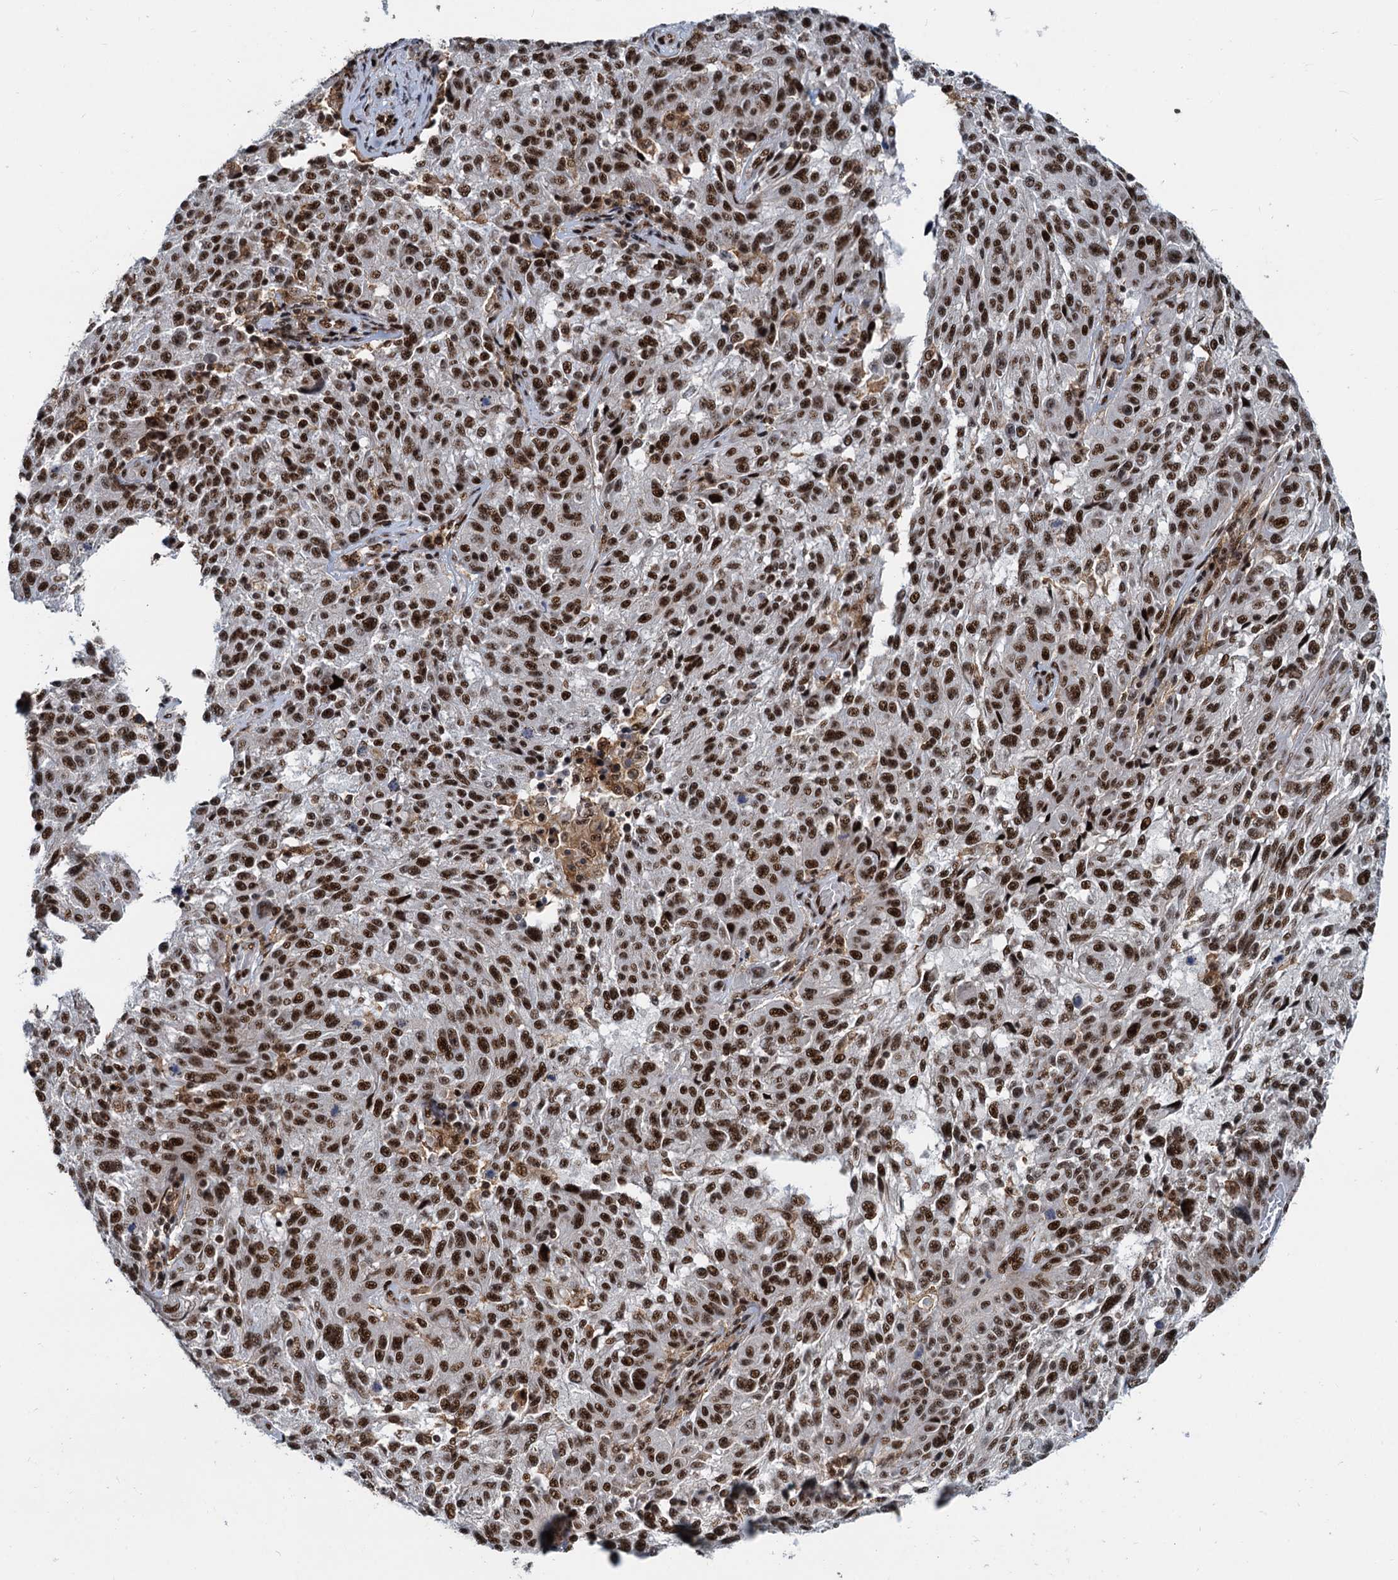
{"staining": {"intensity": "strong", "quantity": ">75%", "location": "nuclear"}, "tissue": "melanoma", "cell_type": "Tumor cells", "image_type": "cancer", "snomed": [{"axis": "morphology", "description": "Malignant melanoma, NOS"}, {"axis": "topography", "description": "Skin"}], "caption": "A micrograph showing strong nuclear staining in approximately >75% of tumor cells in melanoma, as visualized by brown immunohistochemical staining.", "gene": "RBM26", "patient": {"sex": "male", "age": 53}}